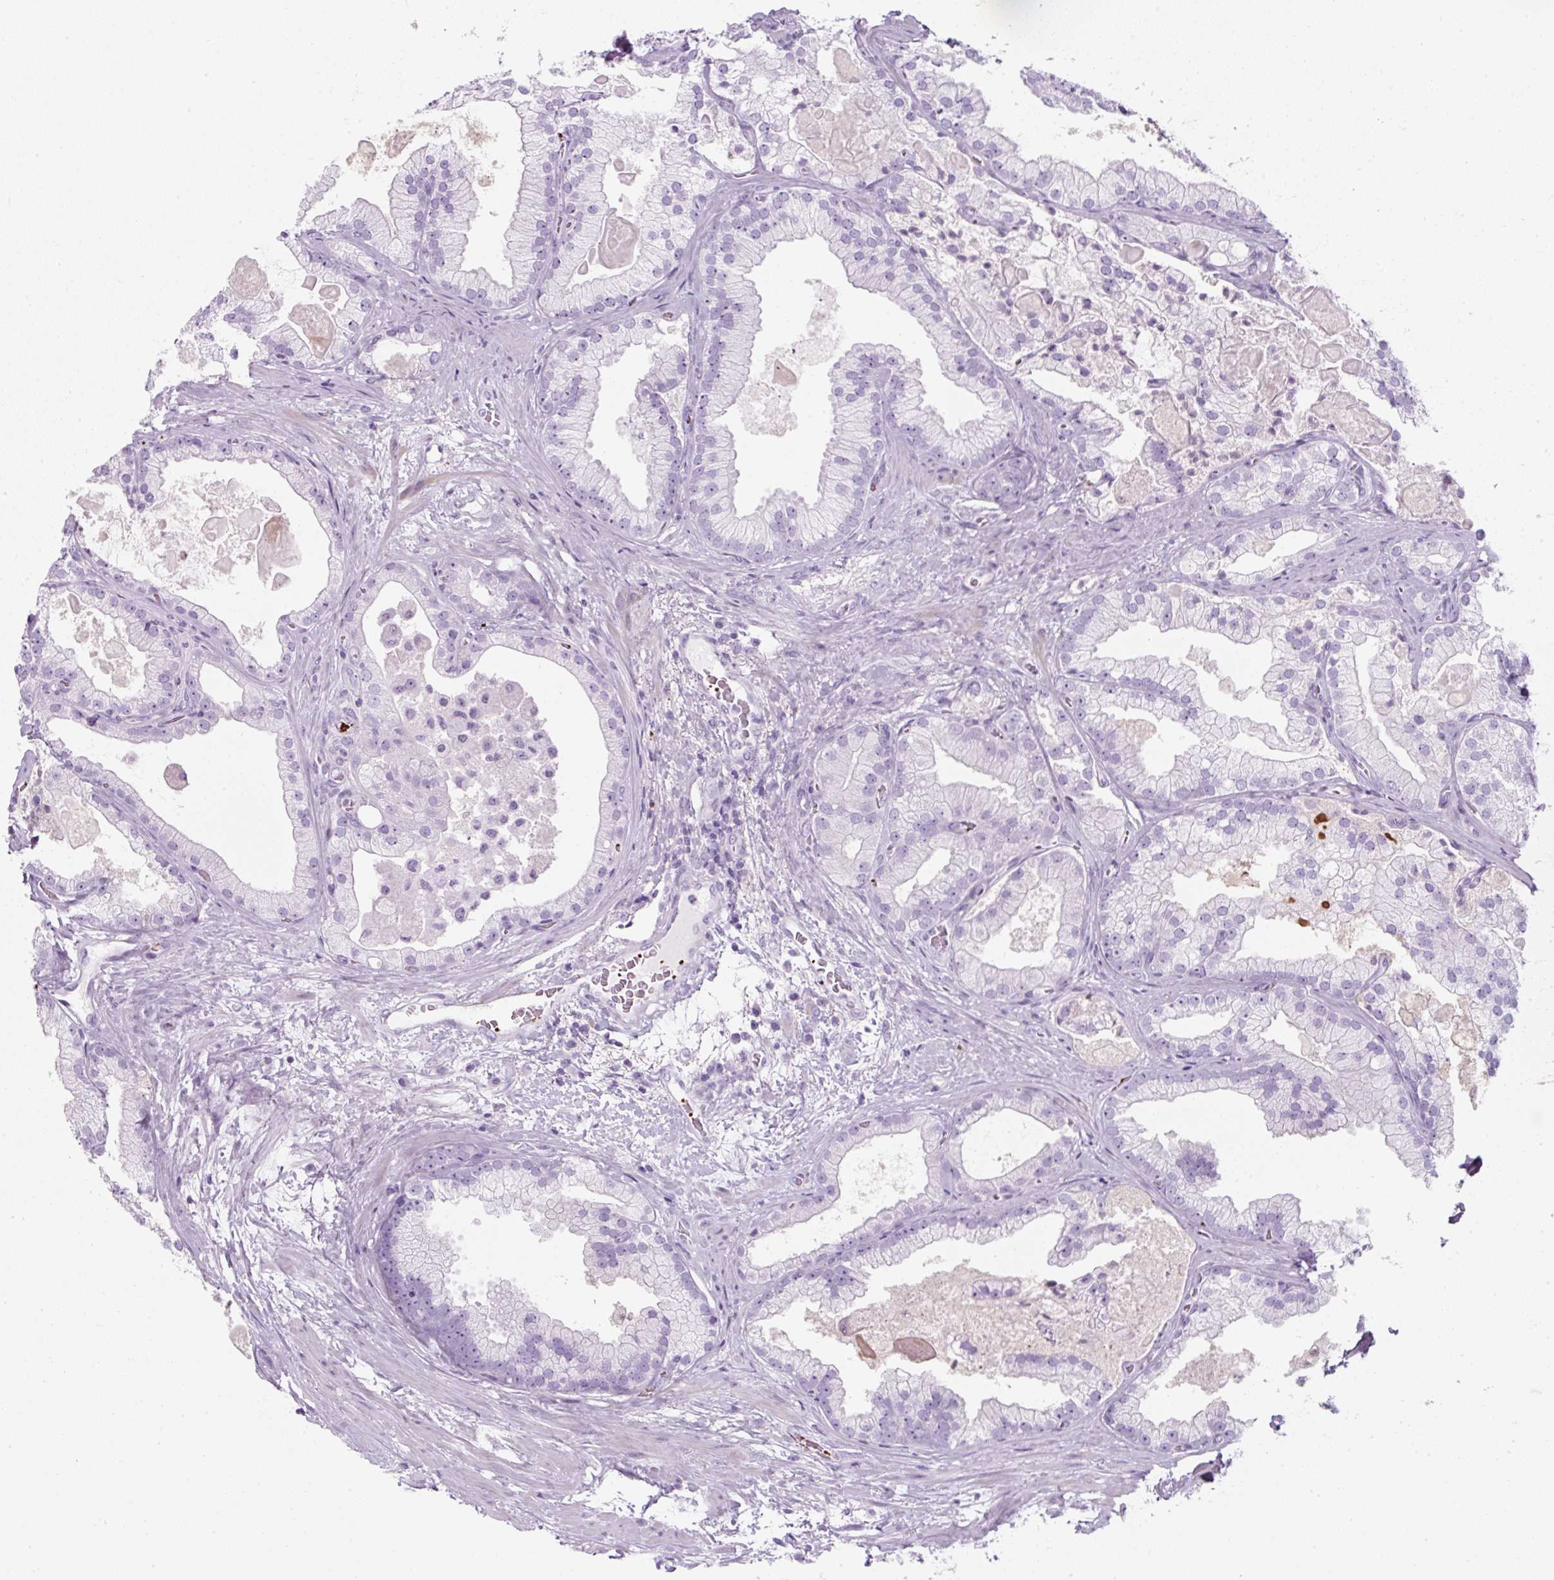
{"staining": {"intensity": "negative", "quantity": "none", "location": "none"}, "tissue": "prostate cancer", "cell_type": "Tumor cells", "image_type": "cancer", "snomed": [{"axis": "morphology", "description": "Adenocarcinoma, High grade"}, {"axis": "topography", "description": "Prostate"}], "caption": "DAB immunohistochemical staining of prostate cancer reveals no significant expression in tumor cells. (Brightfield microscopy of DAB immunohistochemistry at high magnification).", "gene": "PF4V1", "patient": {"sex": "male", "age": 68}}